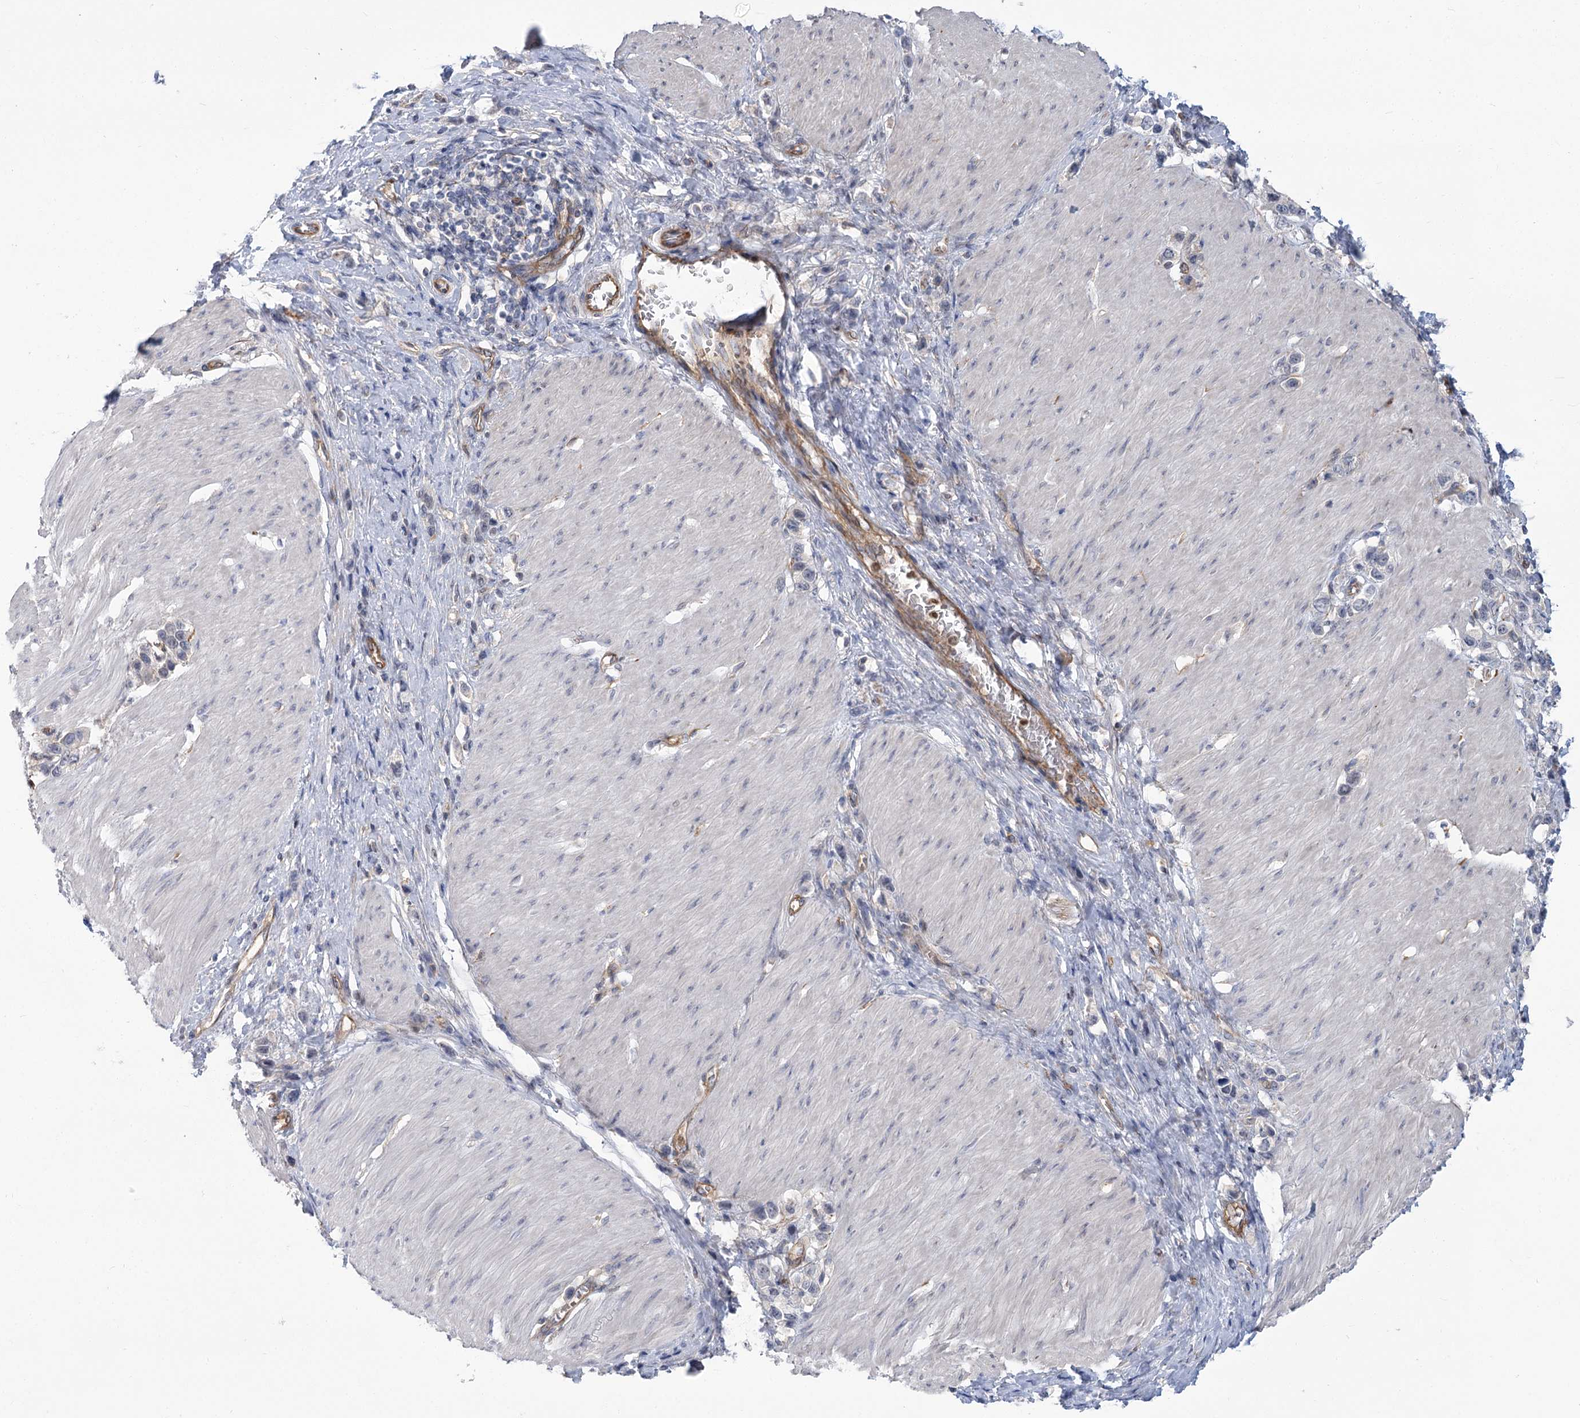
{"staining": {"intensity": "negative", "quantity": "none", "location": "none"}, "tissue": "stomach cancer", "cell_type": "Tumor cells", "image_type": "cancer", "snomed": [{"axis": "morphology", "description": "Normal tissue, NOS"}, {"axis": "morphology", "description": "Adenocarcinoma, NOS"}, {"axis": "topography", "description": "Stomach, upper"}, {"axis": "topography", "description": "Stomach"}], "caption": "The immunohistochemistry histopathology image has no significant staining in tumor cells of stomach cancer (adenocarcinoma) tissue. The staining was performed using DAB to visualize the protein expression in brown, while the nuclei were stained in blue with hematoxylin (Magnification: 20x).", "gene": "THAP6", "patient": {"sex": "female", "age": 65}}